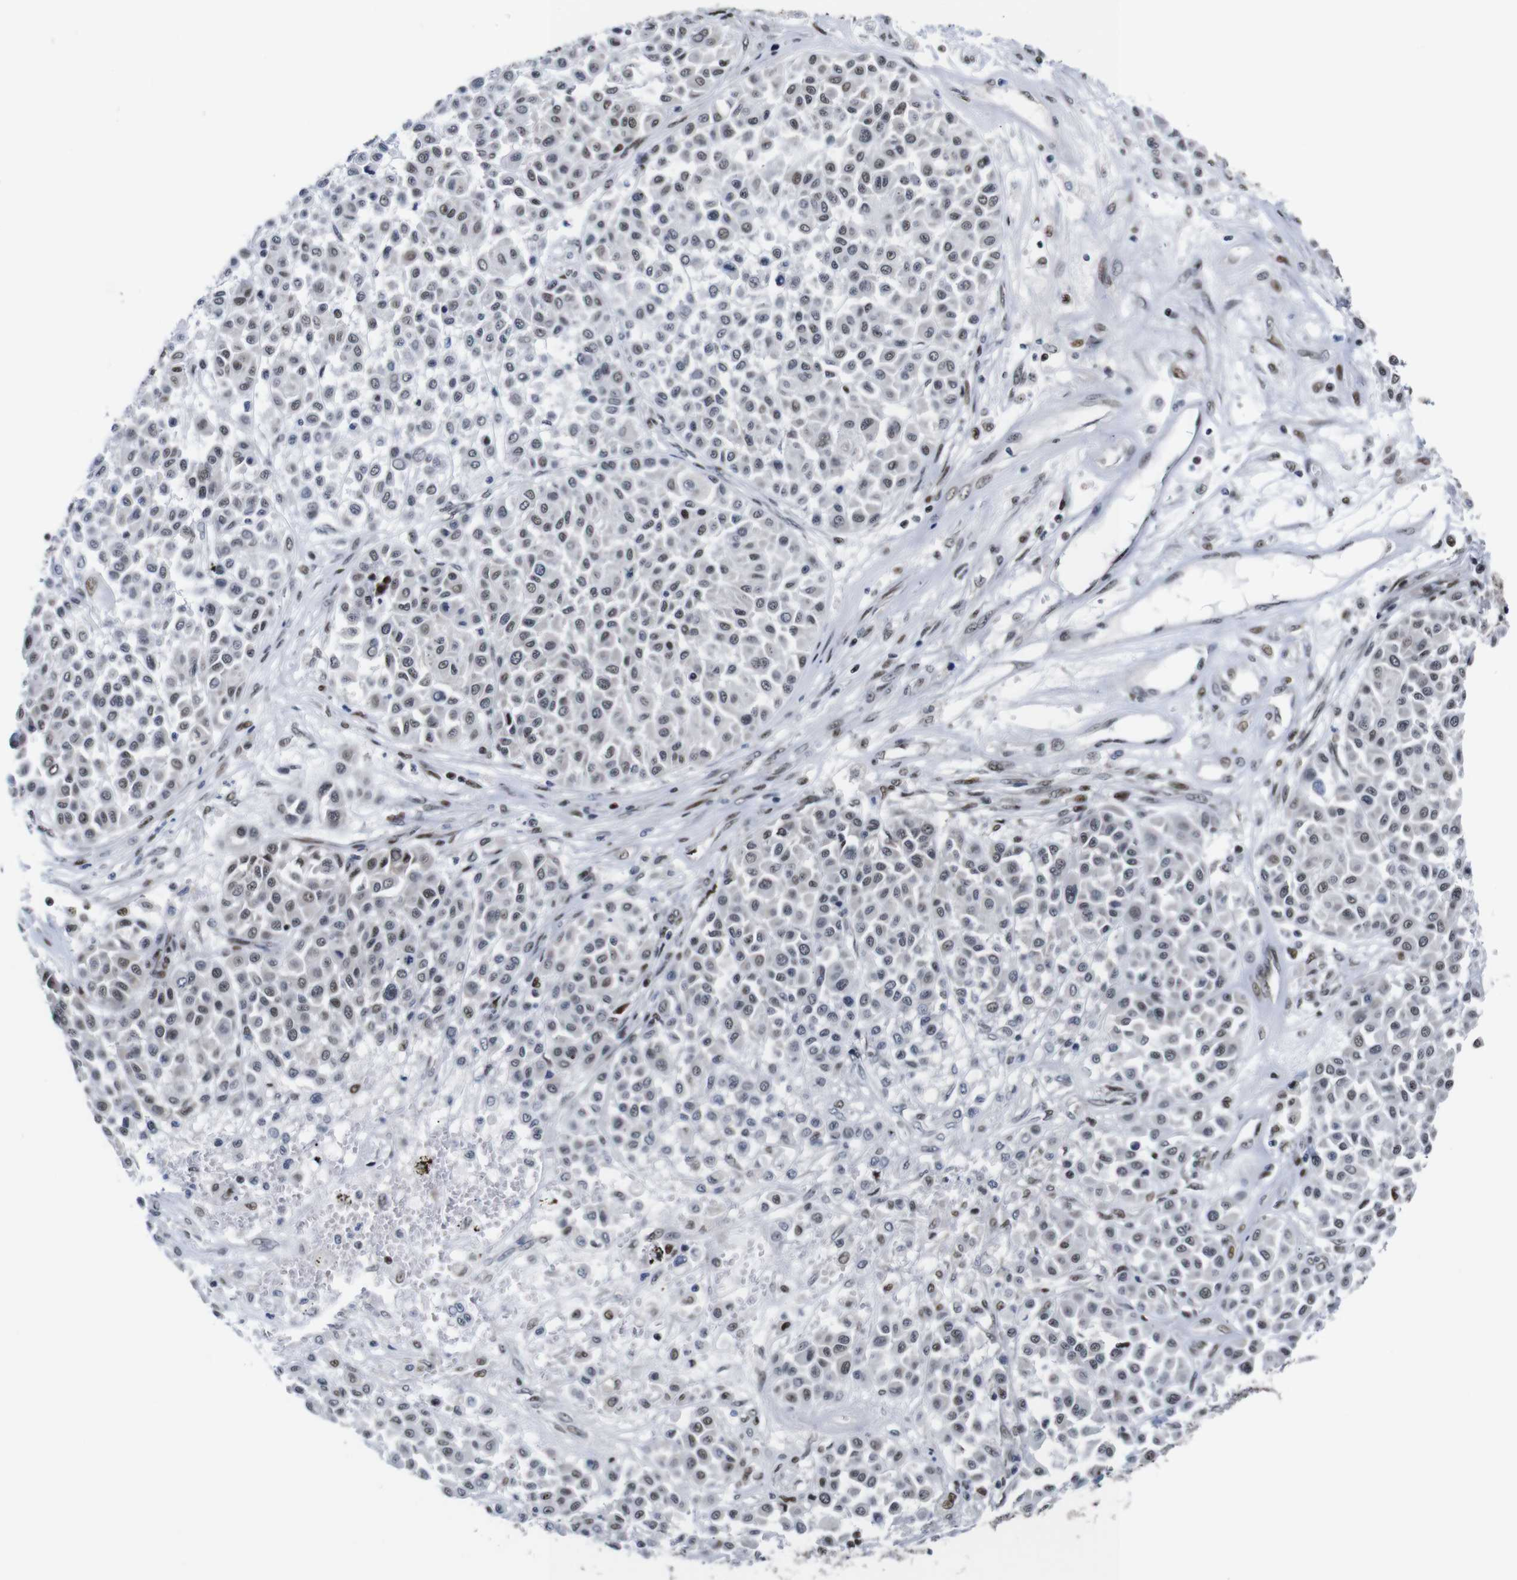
{"staining": {"intensity": "weak", "quantity": "<25%", "location": "nuclear"}, "tissue": "melanoma", "cell_type": "Tumor cells", "image_type": "cancer", "snomed": [{"axis": "morphology", "description": "Malignant melanoma, Metastatic site"}, {"axis": "topography", "description": "Soft tissue"}], "caption": "Immunohistochemistry (IHC) of human melanoma demonstrates no staining in tumor cells. (DAB immunohistochemistry (IHC) with hematoxylin counter stain).", "gene": "GATA6", "patient": {"sex": "male", "age": 41}}